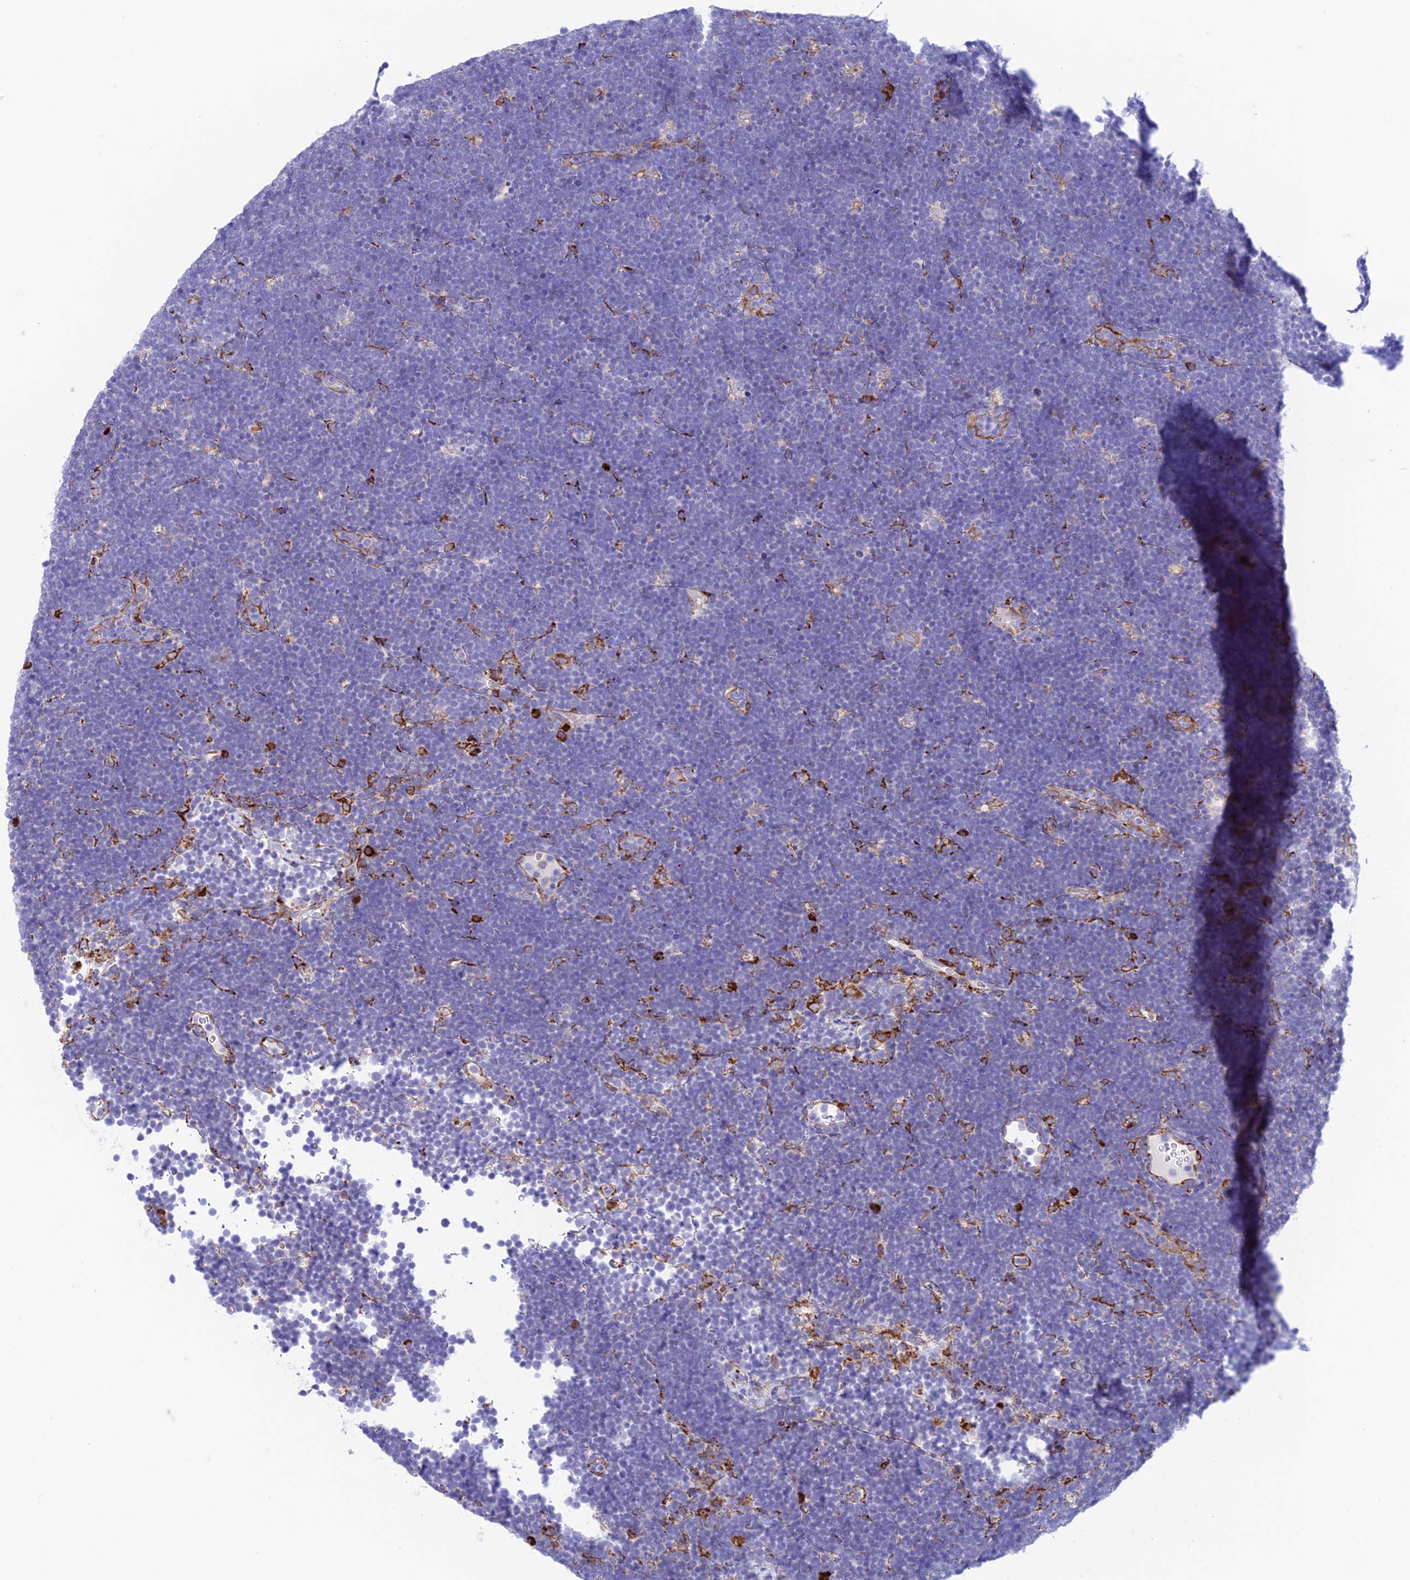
{"staining": {"intensity": "strong", "quantity": "<25%", "location": "cytoplasmic/membranous"}, "tissue": "lymphoma", "cell_type": "Tumor cells", "image_type": "cancer", "snomed": [{"axis": "morphology", "description": "Malignant lymphoma, non-Hodgkin's type, High grade"}, {"axis": "topography", "description": "Lymph node"}], "caption": "Protein staining of malignant lymphoma, non-Hodgkin's type (high-grade) tissue shows strong cytoplasmic/membranous staining in about <25% of tumor cells. (brown staining indicates protein expression, while blue staining denotes nuclei).", "gene": "TUBGCP6", "patient": {"sex": "male", "age": 13}}